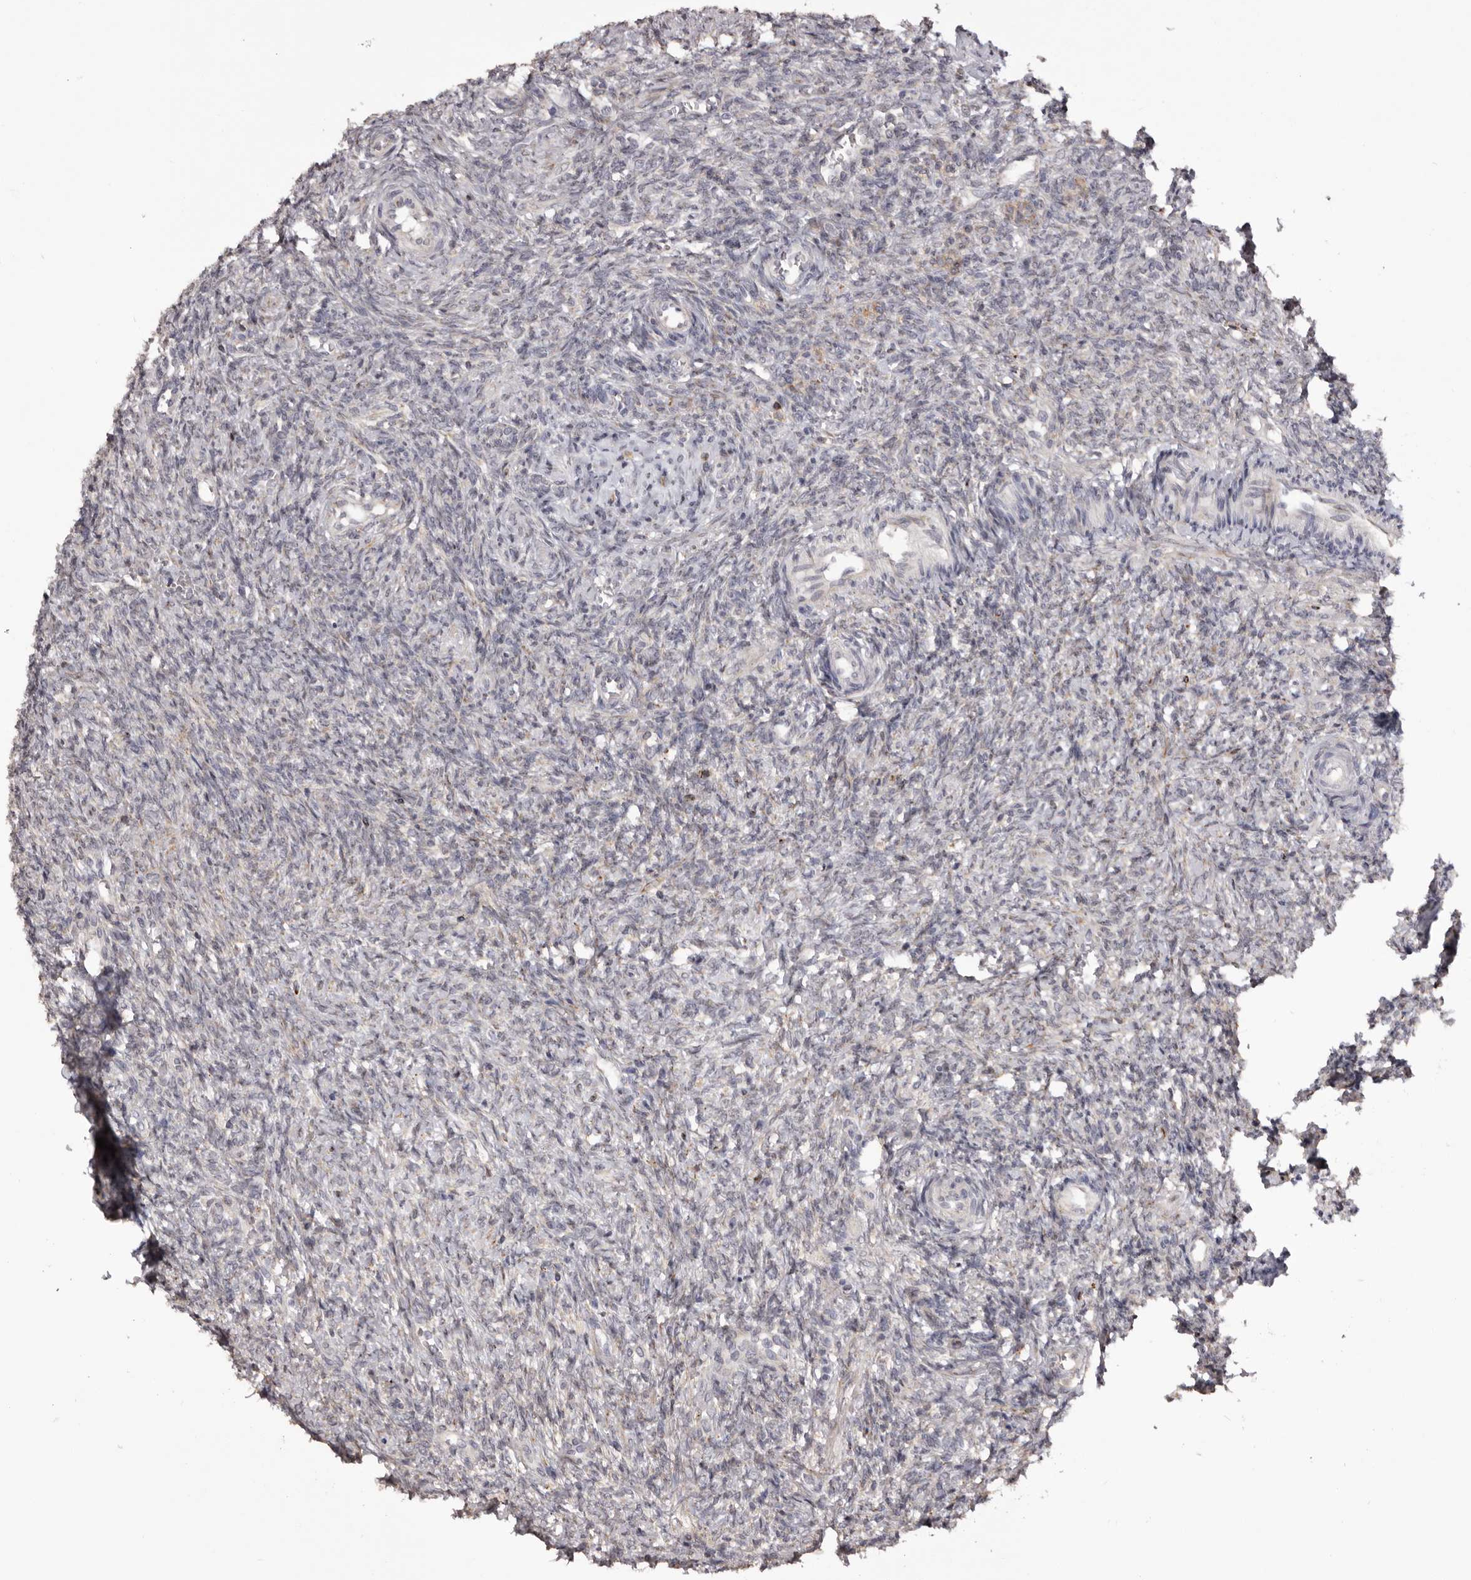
{"staining": {"intensity": "negative", "quantity": "none", "location": "none"}, "tissue": "ovary", "cell_type": "Ovarian stroma cells", "image_type": "normal", "snomed": [{"axis": "morphology", "description": "Normal tissue, NOS"}, {"axis": "topography", "description": "Ovary"}], "caption": "An immunohistochemistry image of benign ovary is shown. There is no staining in ovarian stroma cells of ovary.", "gene": "PIGX", "patient": {"sex": "female", "age": 41}}